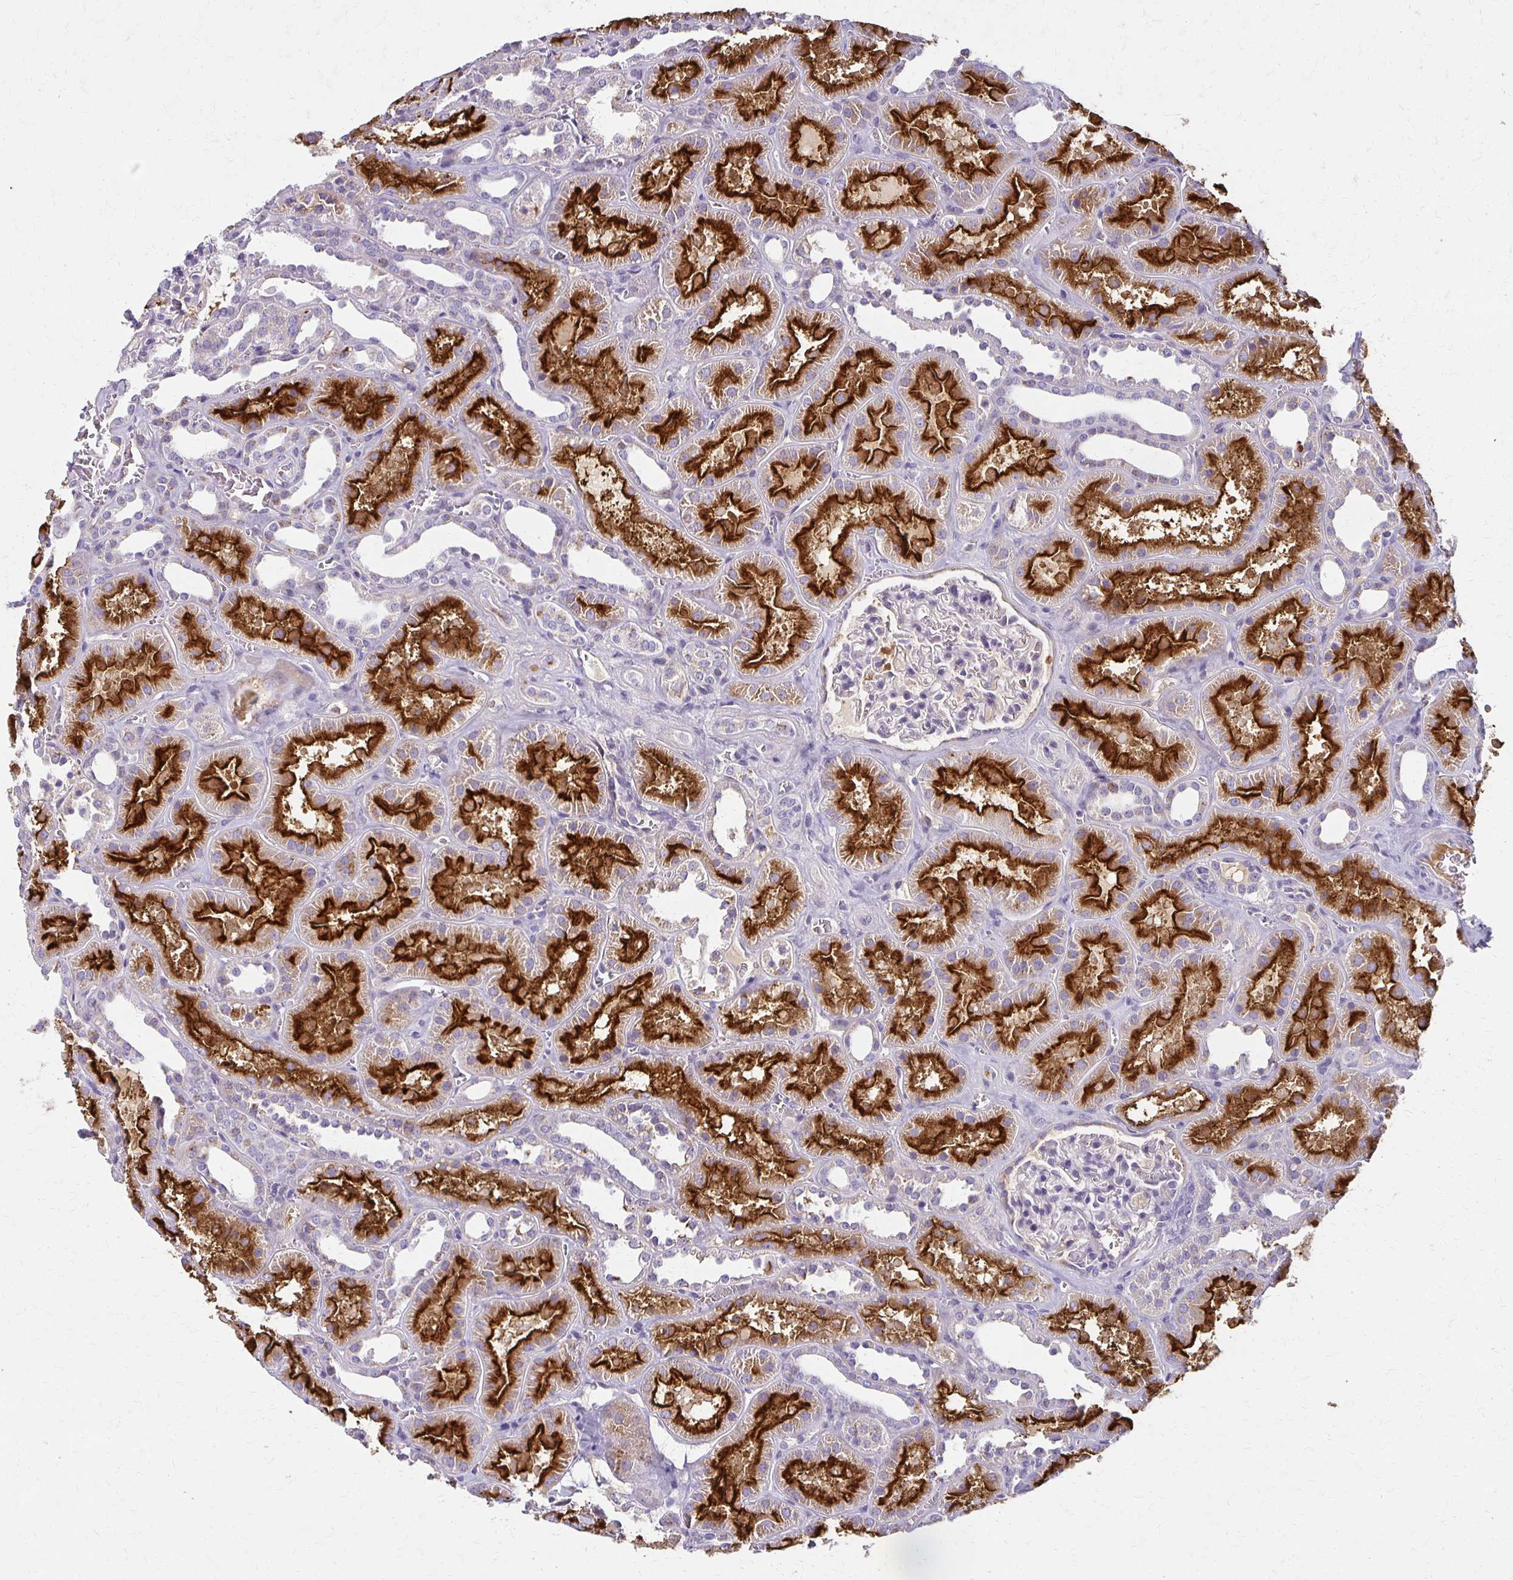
{"staining": {"intensity": "negative", "quantity": "none", "location": "none"}, "tissue": "kidney", "cell_type": "Cells in glomeruli", "image_type": "normal", "snomed": [{"axis": "morphology", "description": "Normal tissue, NOS"}, {"axis": "topography", "description": "Kidney"}], "caption": "DAB immunohistochemical staining of unremarkable human kidney shows no significant staining in cells in glomeruli.", "gene": "BBS12", "patient": {"sex": "female", "age": 41}}